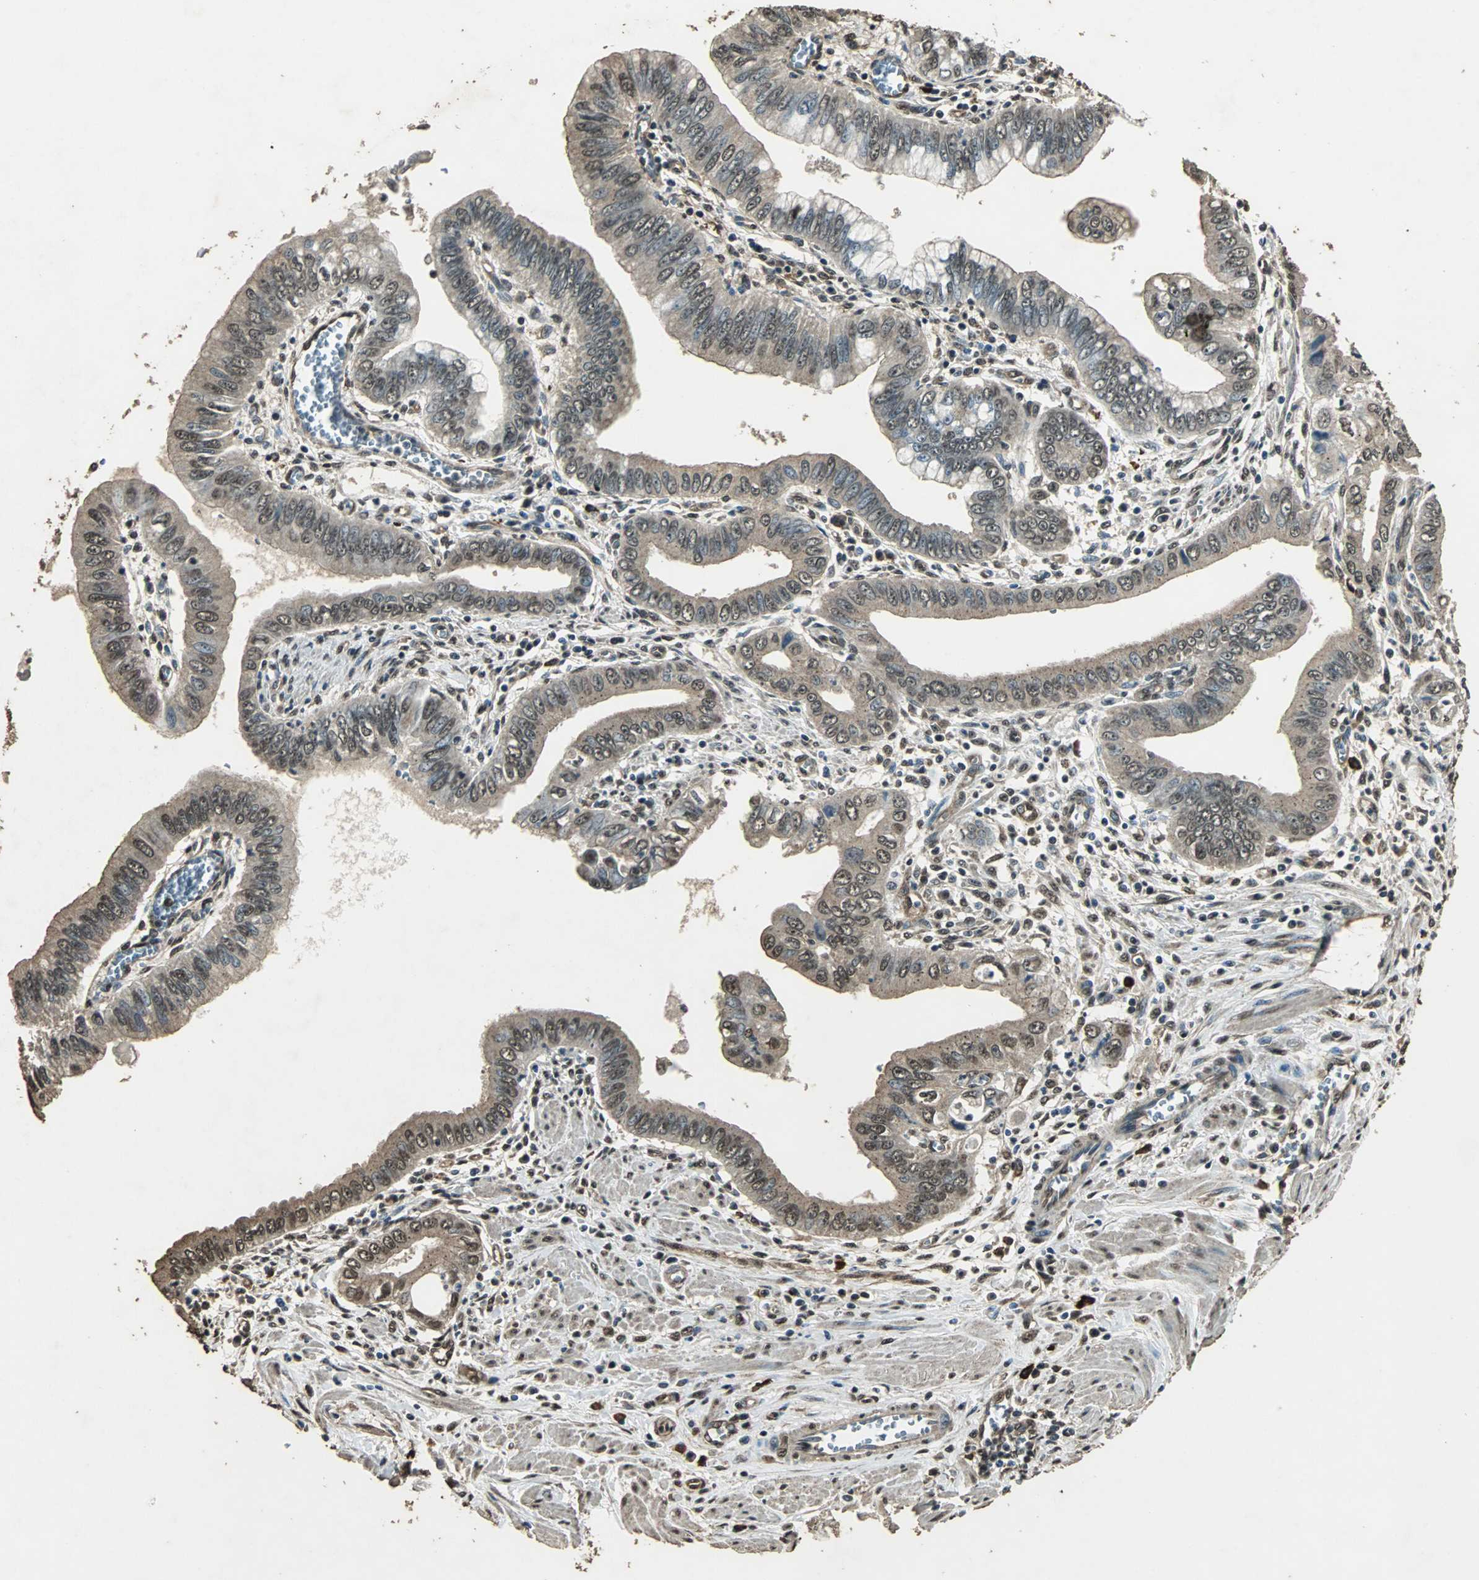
{"staining": {"intensity": "moderate", "quantity": ">75%", "location": "cytoplasmic/membranous,nuclear"}, "tissue": "pancreatic cancer", "cell_type": "Tumor cells", "image_type": "cancer", "snomed": [{"axis": "morphology", "description": "Normal tissue, NOS"}, {"axis": "topography", "description": "Lymph node"}], "caption": "Immunohistochemical staining of human pancreatic cancer displays moderate cytoplasmic/membranous and nuclear protein positivity in approximately >75% of tumor cells.", "gene": "PPP1R13B", "patient": {"sex": "male", "age": 50}}